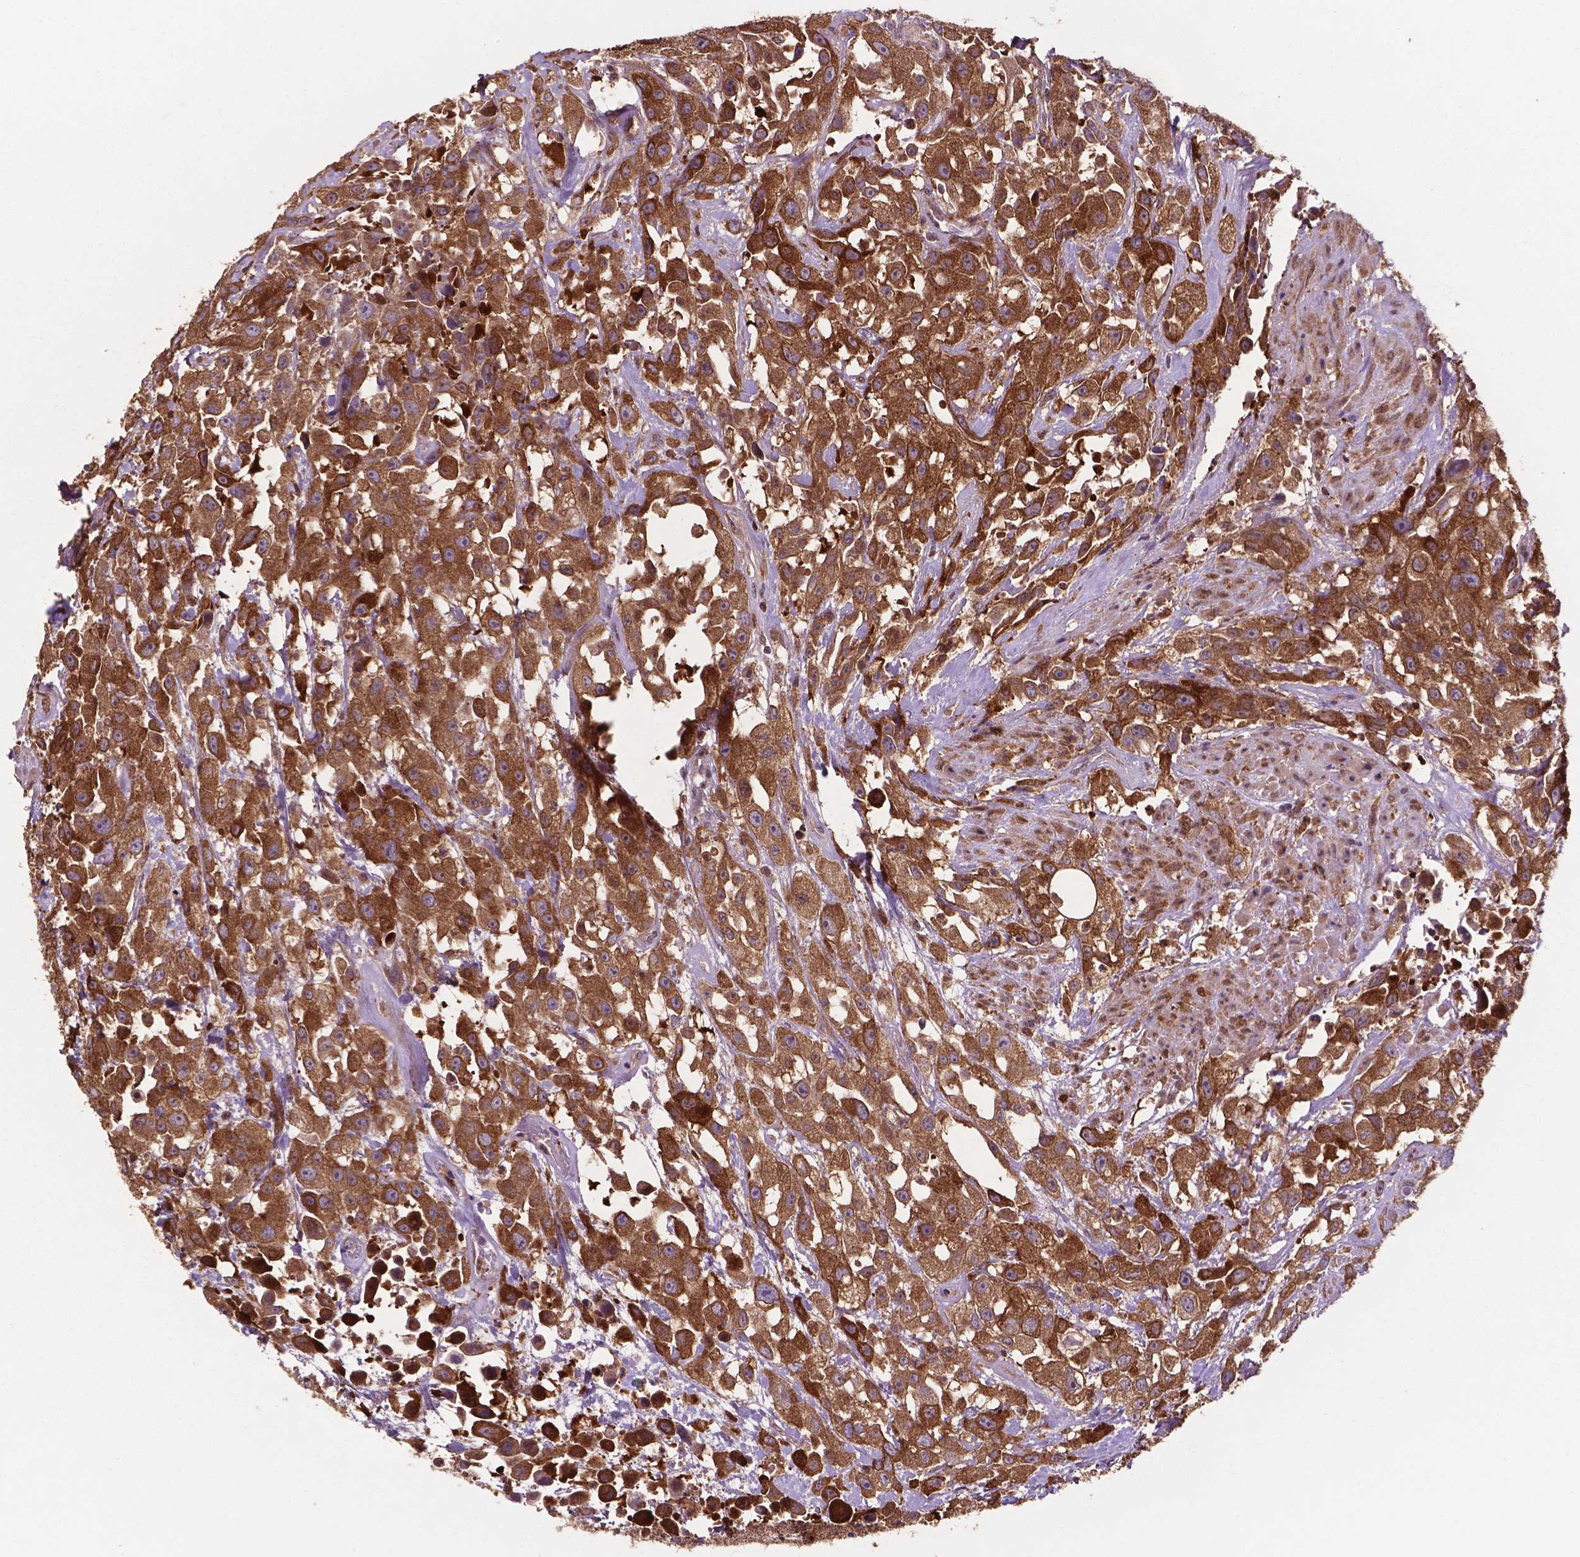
{"staining": {"intensity": "strong", "quantity": ">75%", "location": "cytoplasmic/membranous"}, "tissue": "urothelial cancer", "cell_type": "Tumor cells", "image_type": "cancer", "snomed": [{"axis": "morphology", "description": "Urothelial carcinoma, High grade"}, {"axis": "topography", "description": "Urinary bladder"}], "caption": "Immunohistochemical staining of urothelial cancer displays high levels of strong cytoplasmic/membranous expression in approximately >75% of tumor cells.", "gene": "SMAD3", "patient": {"sex": "male", "age": 79}}